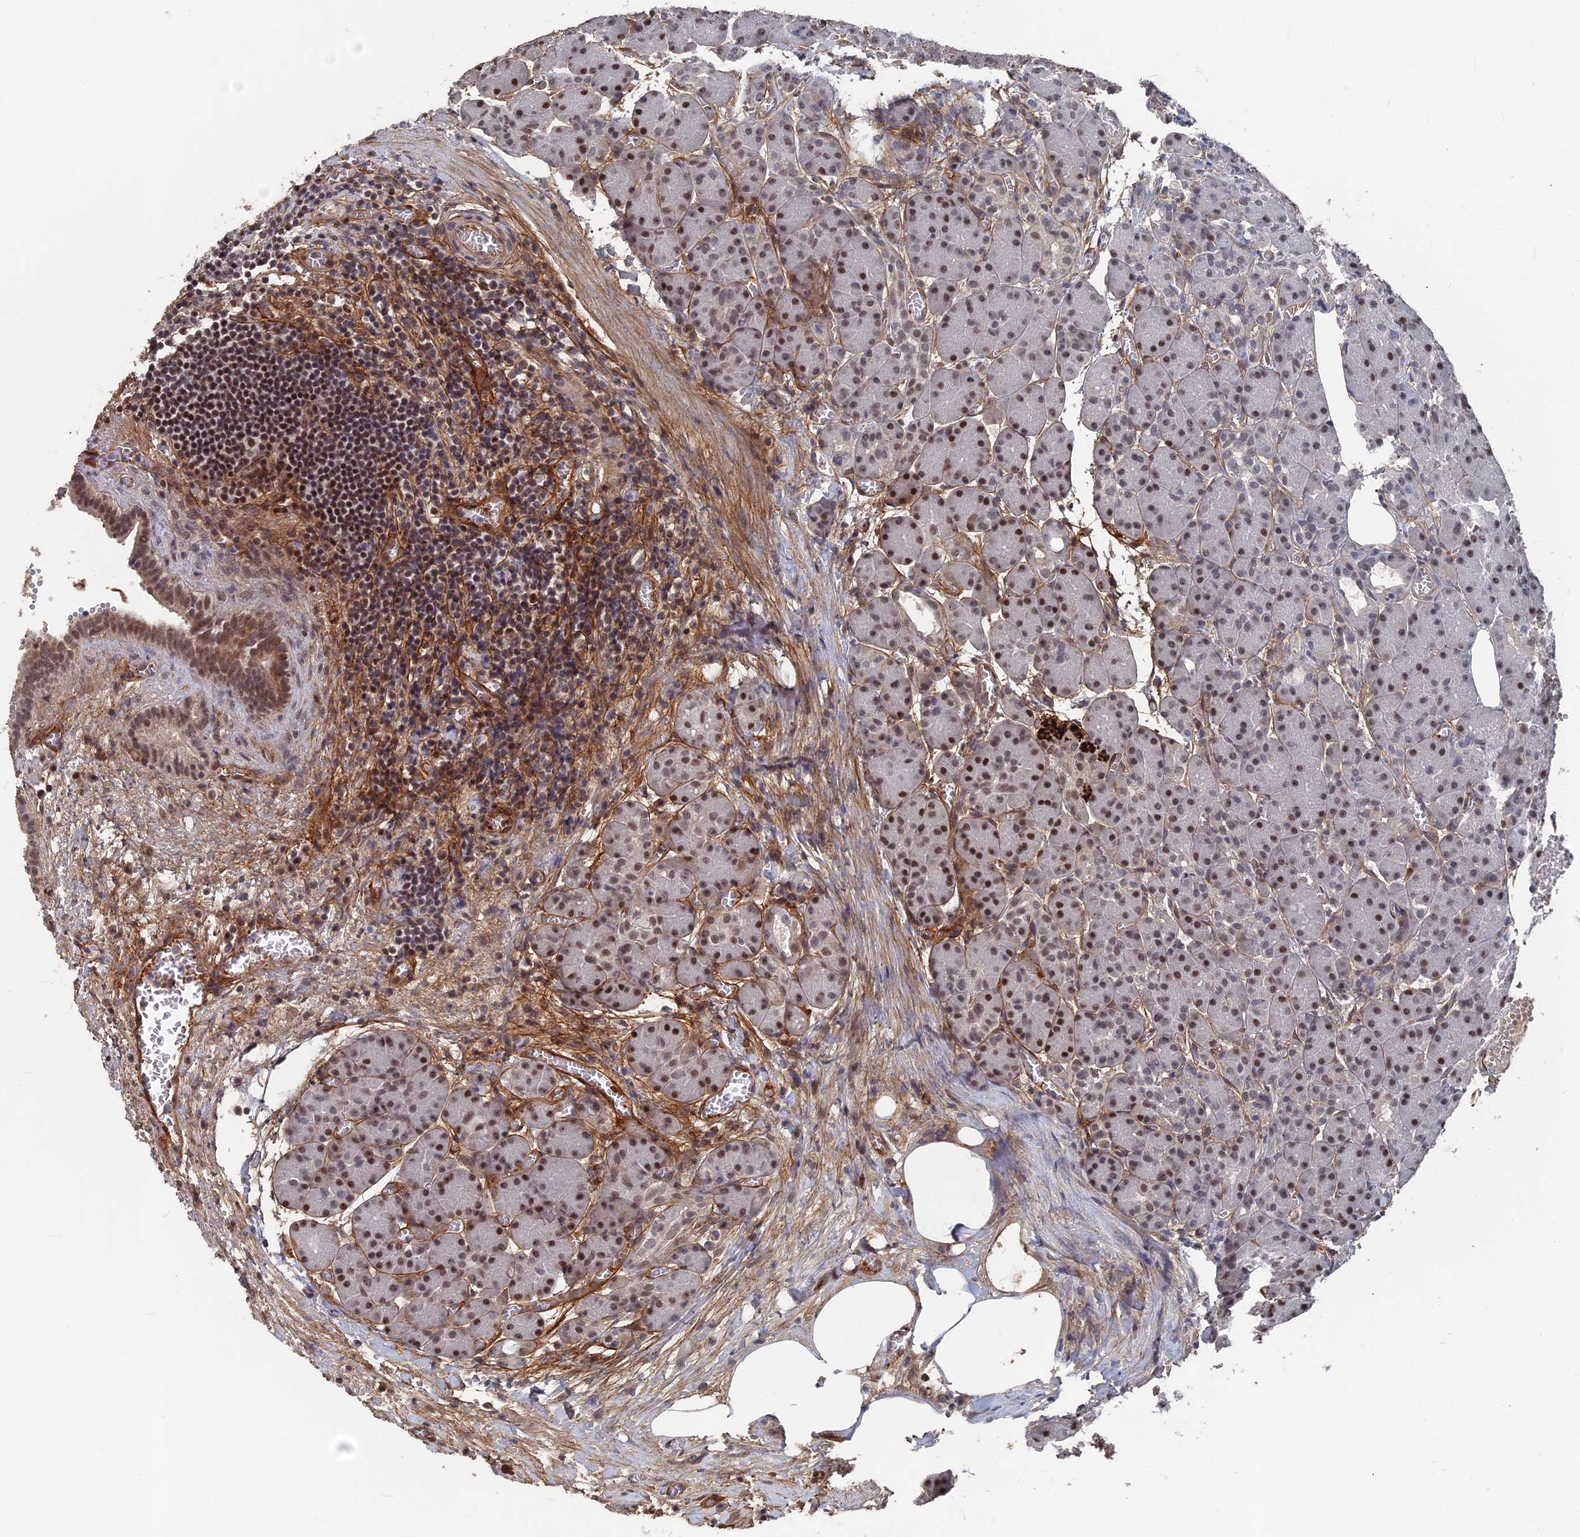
{"staining": {"intensity": "strong", "quantity": ">75%", "location": "nuclear"}, "tissue": "pancreas", "cell_type": "Exocrine glandular cells", "image_type": "normal", "snomed": [{"axis": "morphology", "description": "Normal tissue, NOS"}, {"axis": "topography", "description": "Pancreas"}], "caption": "Normal pancreas exhibits strong nuclear expression in about >75% of exocrine glandular cells, visualized by immunohistochemistry.", "gene": "SH3D21", "patient": {"sex": "male", "age": 63}}